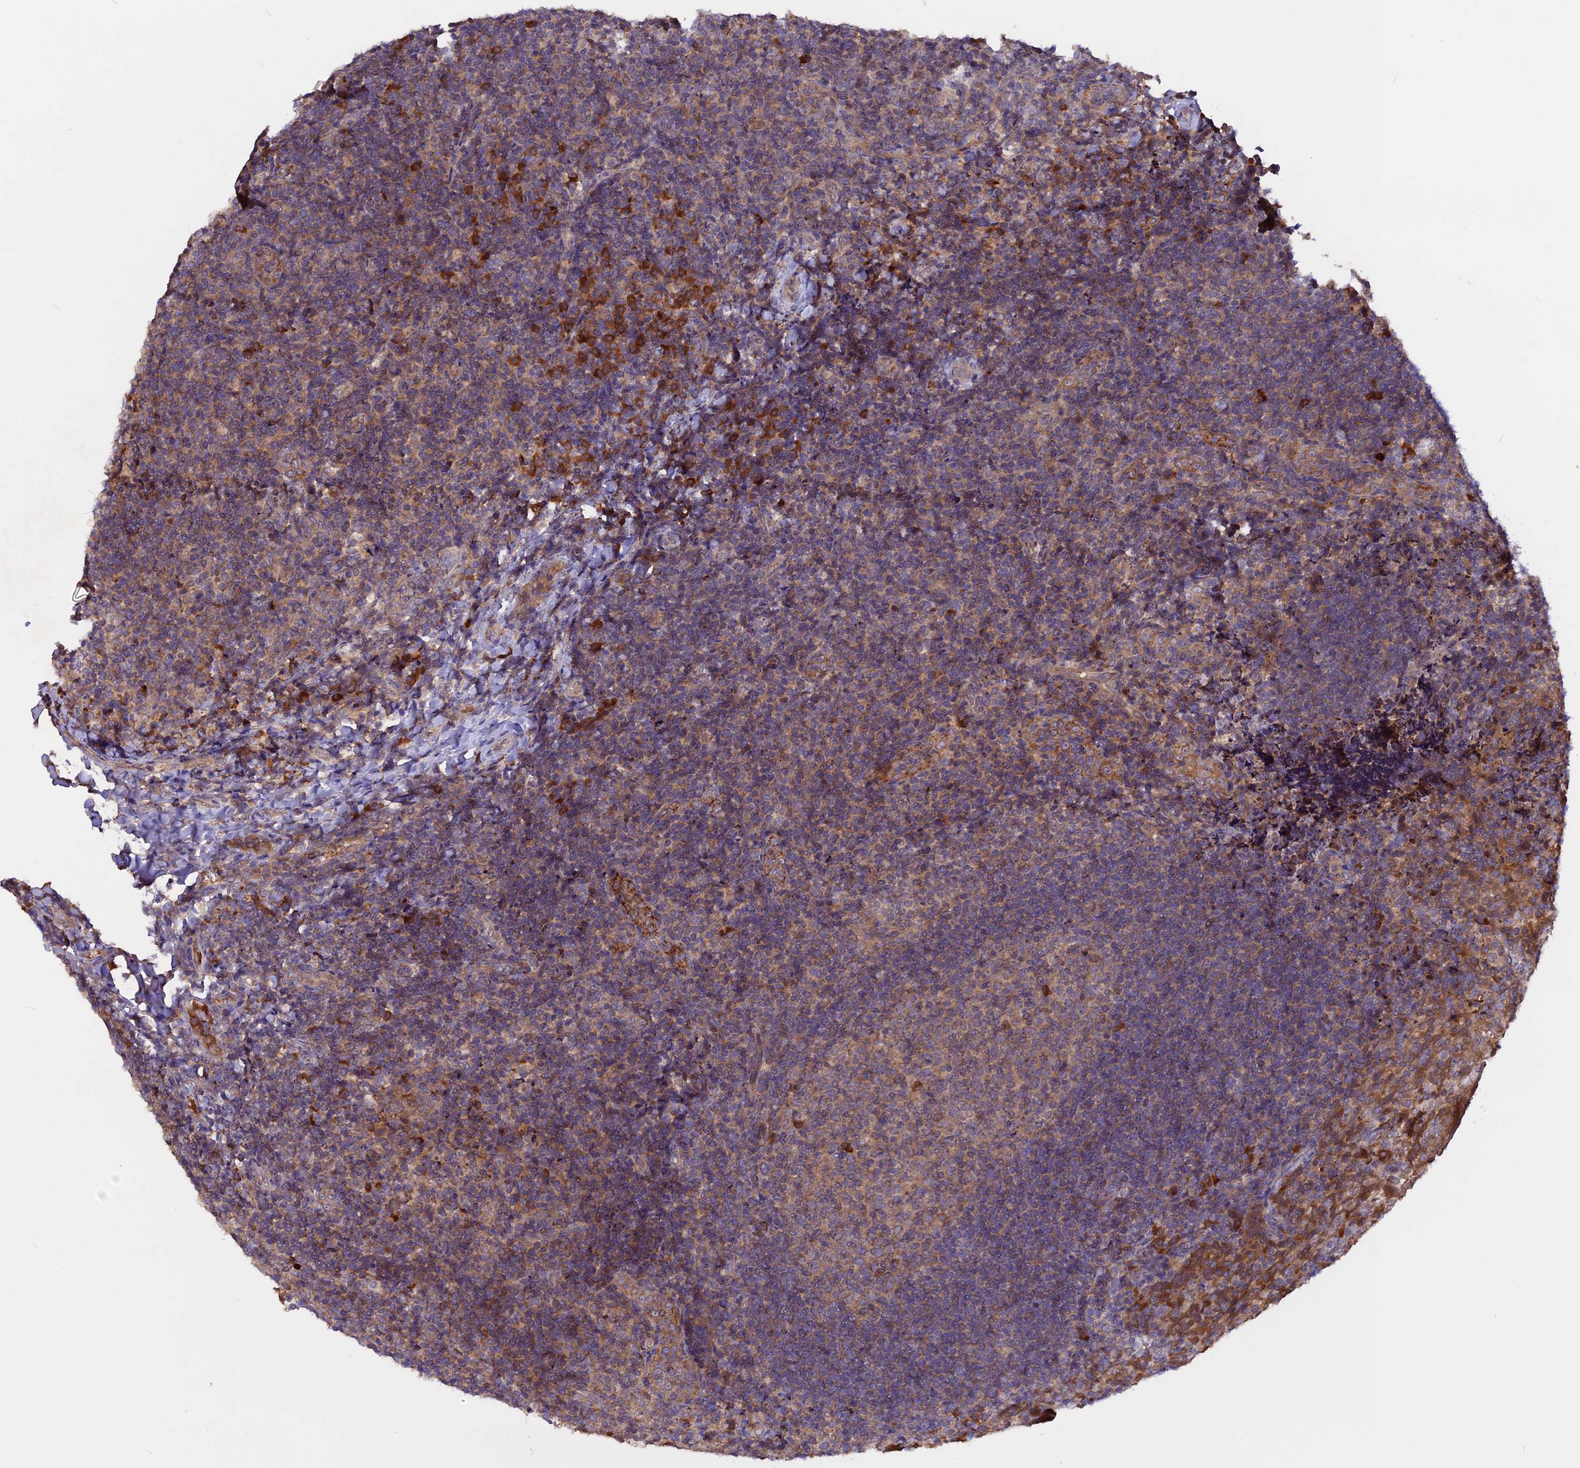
{"staining": {"intensity": "weak", "quantity": ">75%", "location": "cytoplasmic/membranous"}, "tissue": "tonsil", "cell_type": "Germinal center cells", "image_type": "normal", "snomed": [{"axis": "morphology", "description": "Normal tissue, NOS"}, {"axis": "topography", "description": "Tonsil"}], "caption": "Immunohistochemical staining of normal human tonsil exhibits weak cytoplasmic/membranous protein staining in approximately >75% of germinal center cells.", "gene": "MARK4", "patient": {"sex": "female", "age": 10}}